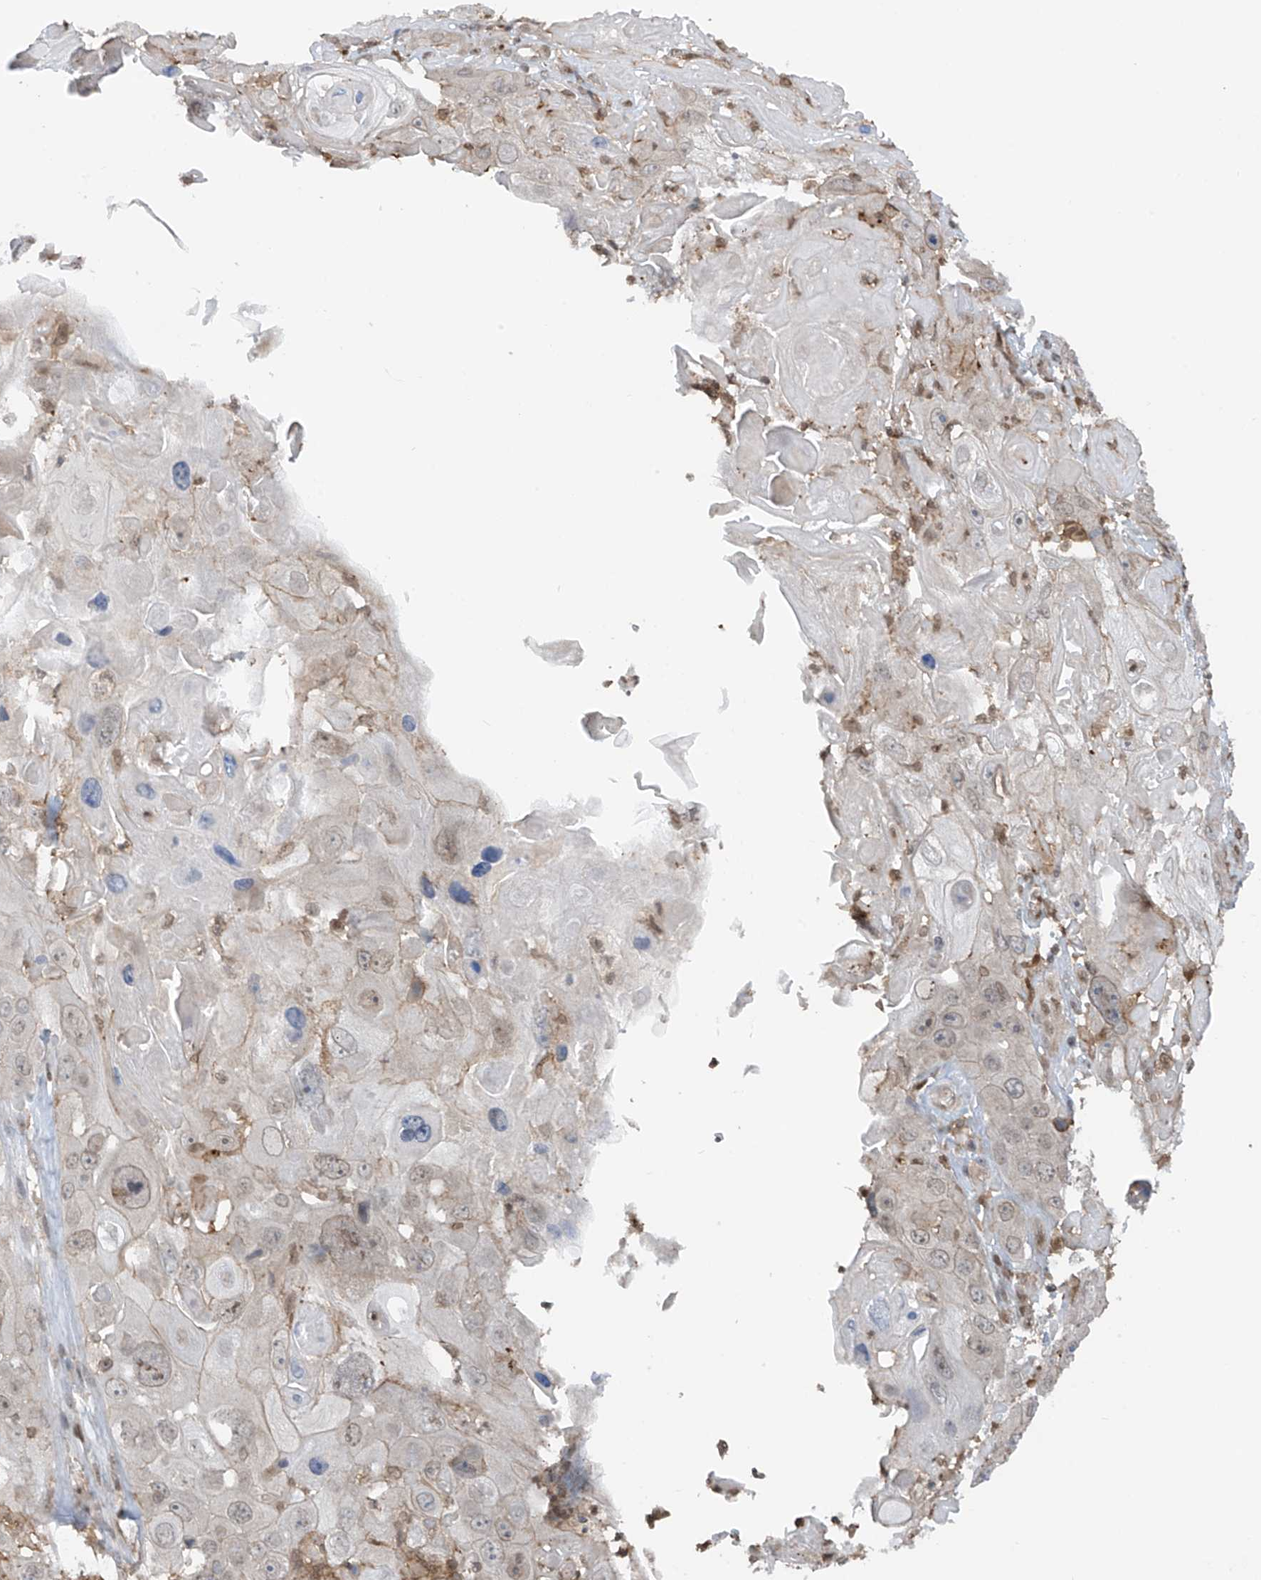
{"staining": {"intensity": "negative", "quantity": "none", "location": "none"}, "tissue": "skin cancer", "cell_type": "Tumor cells", "image_type": "cancer", "snomed": [{"axis": "morphology", "description": "Squamous cell carcinoma, NOS"}, {"axis": "topography", "description": "Skin"}], "caption": "Human skin cancer (squamous cell carcinoma) stained for a protein using immunohistochemistry shows no positivity in tumor cells.", "gene": "REPIN1", "patient": {"sex": "male", "age": 55}}